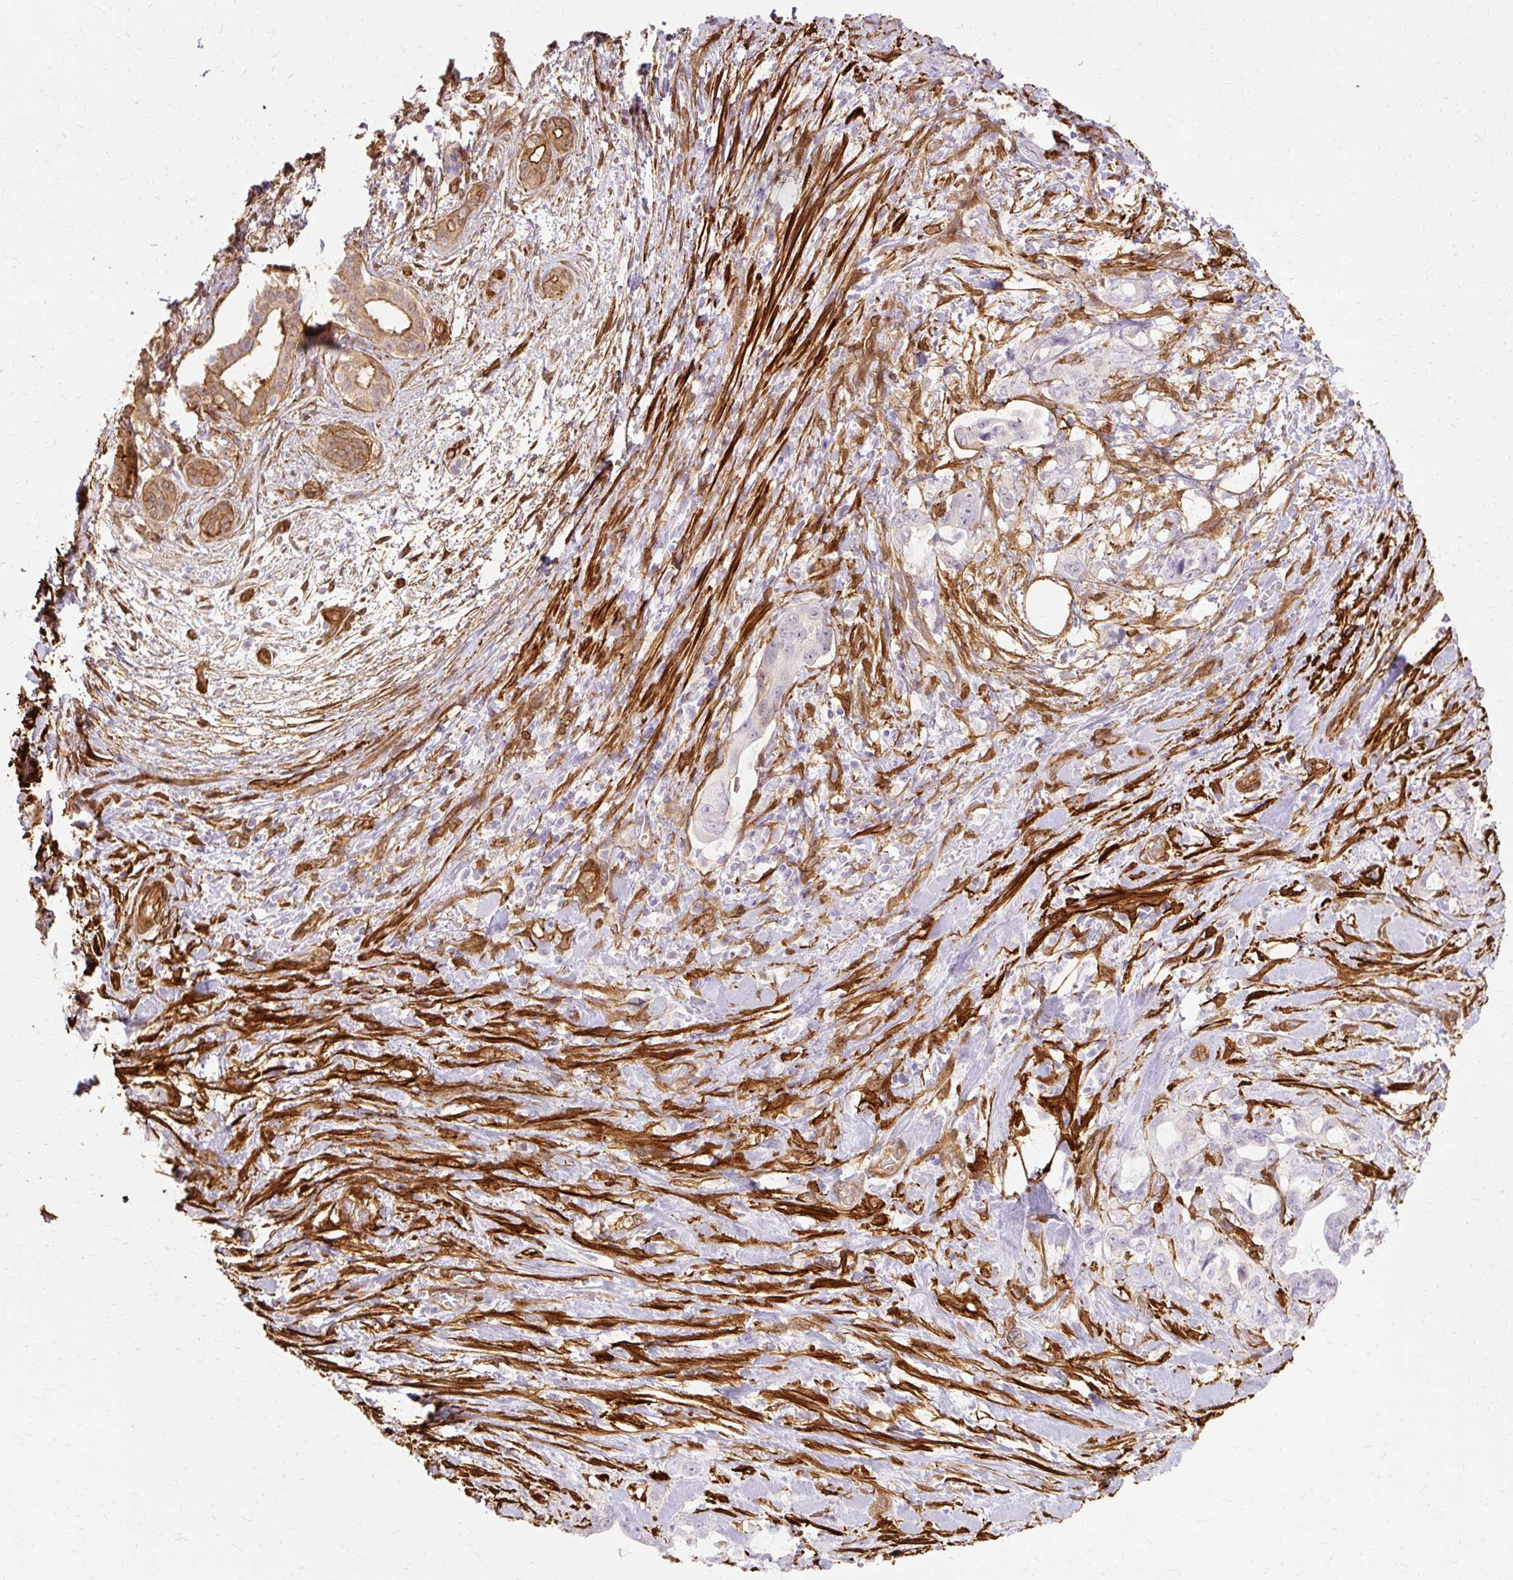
{"staining": {"intensity": "negative", "quantity": "none", "location": "none"}, "tissue": "pancreatic cancer", "cell_type": "Tumor cells", "image_type": "cancer", "snomed": [{"axis": "morphology", "description": "Adenocarcinoma, NOS"}, {"axis": "topography", "description": "Pancreas"}], "caption": "Tumor cells are negative for protein expression in human pancreatic adenocarcinoma.", "gene": "CNN3", "patient": {"sex": "female", "age": 61}}